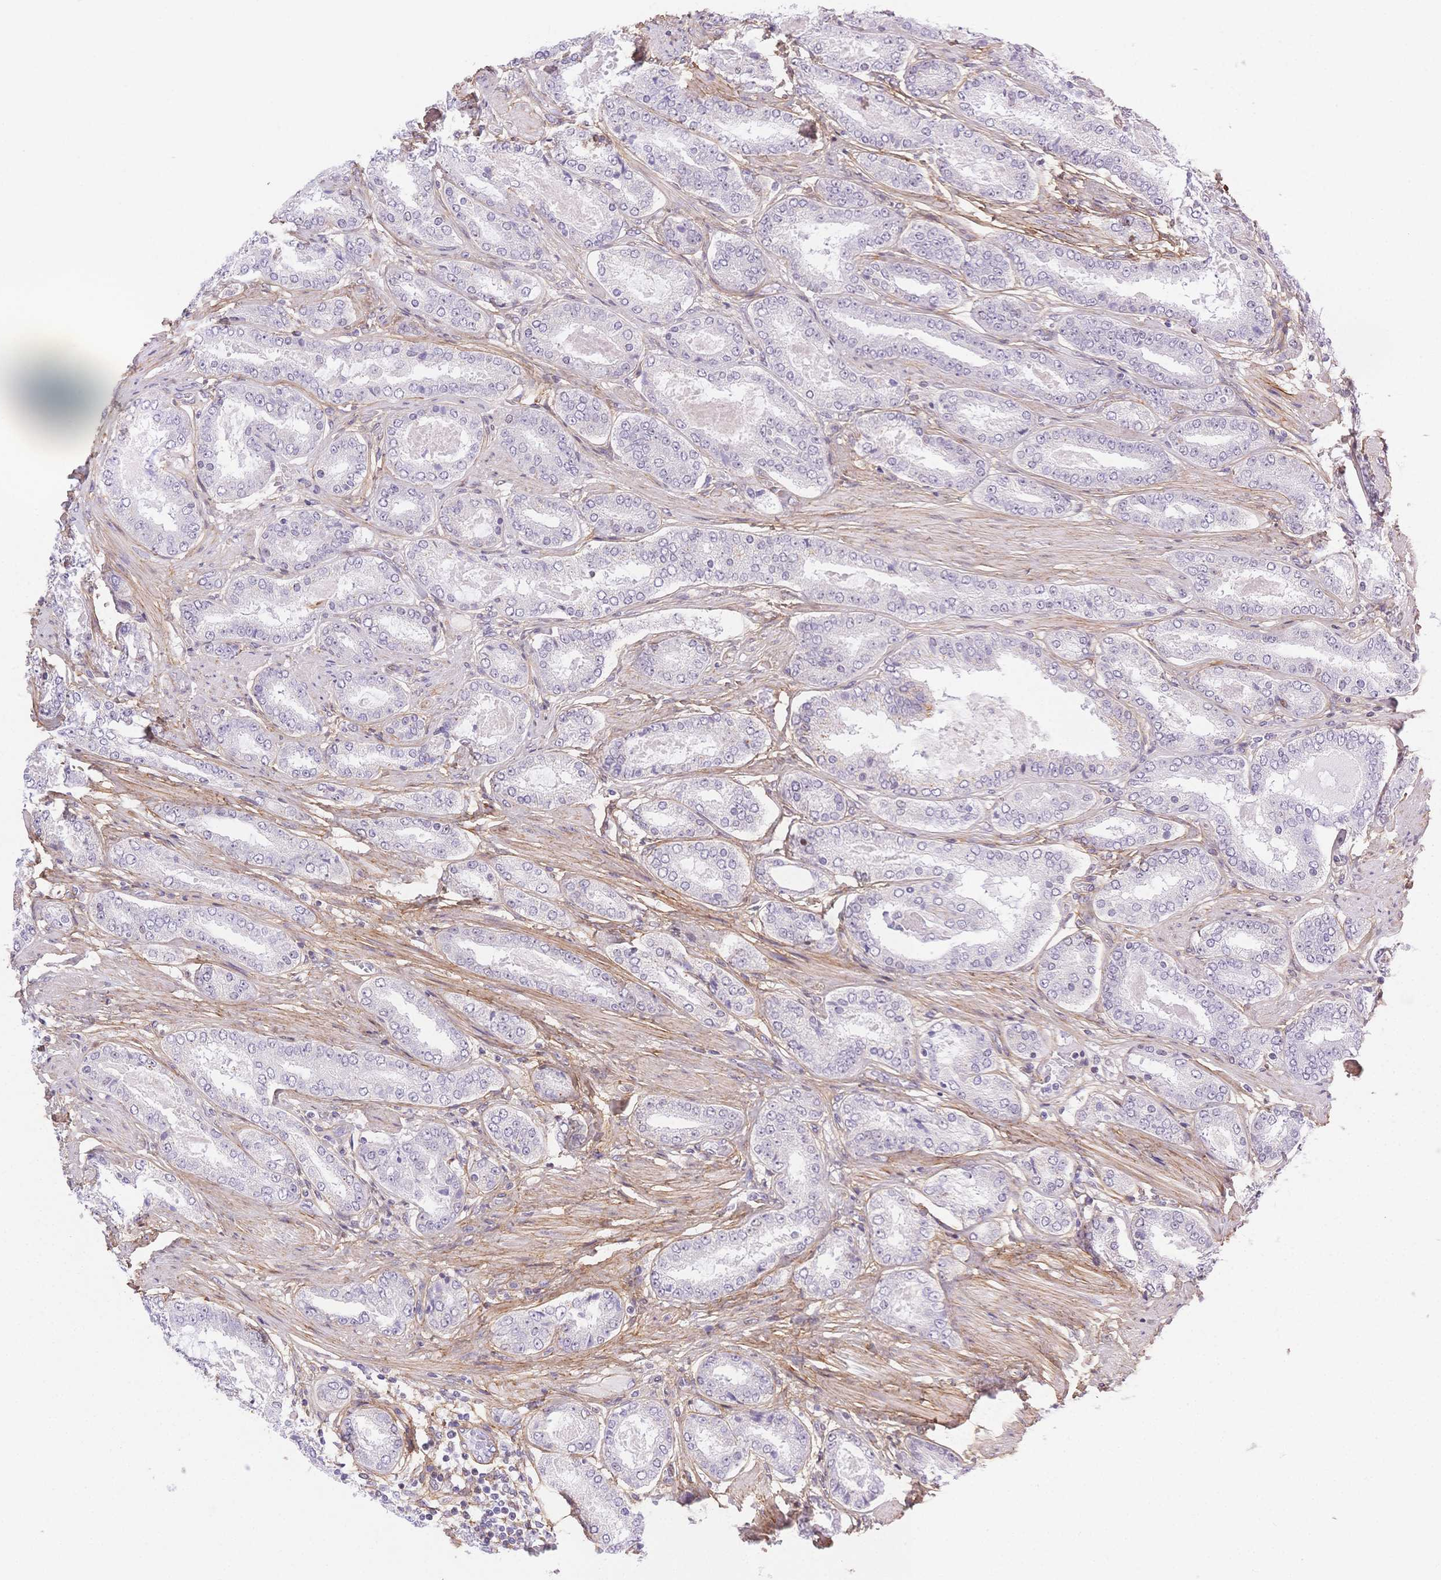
{"staining": {"intensity": "negative", "quantity": "none", "location": "none"}, "tissue": "prostate cancer", "cell_type": "Tumor cells", "image_type": "cancer", "snomed": [{"axis": "morphology", "description": "Adenocarcinoma, High grade"}, {"axis": "topography", "description": "Prostate"}], "caption": "This histopathology image is of prostate cancer stained with IHC to label a protein in brown with the nuclei are counter-stained blue. There is no staining in tumor cells.", "gene": "PDZD2", "patient": {"sex": "male", "age": 63}}